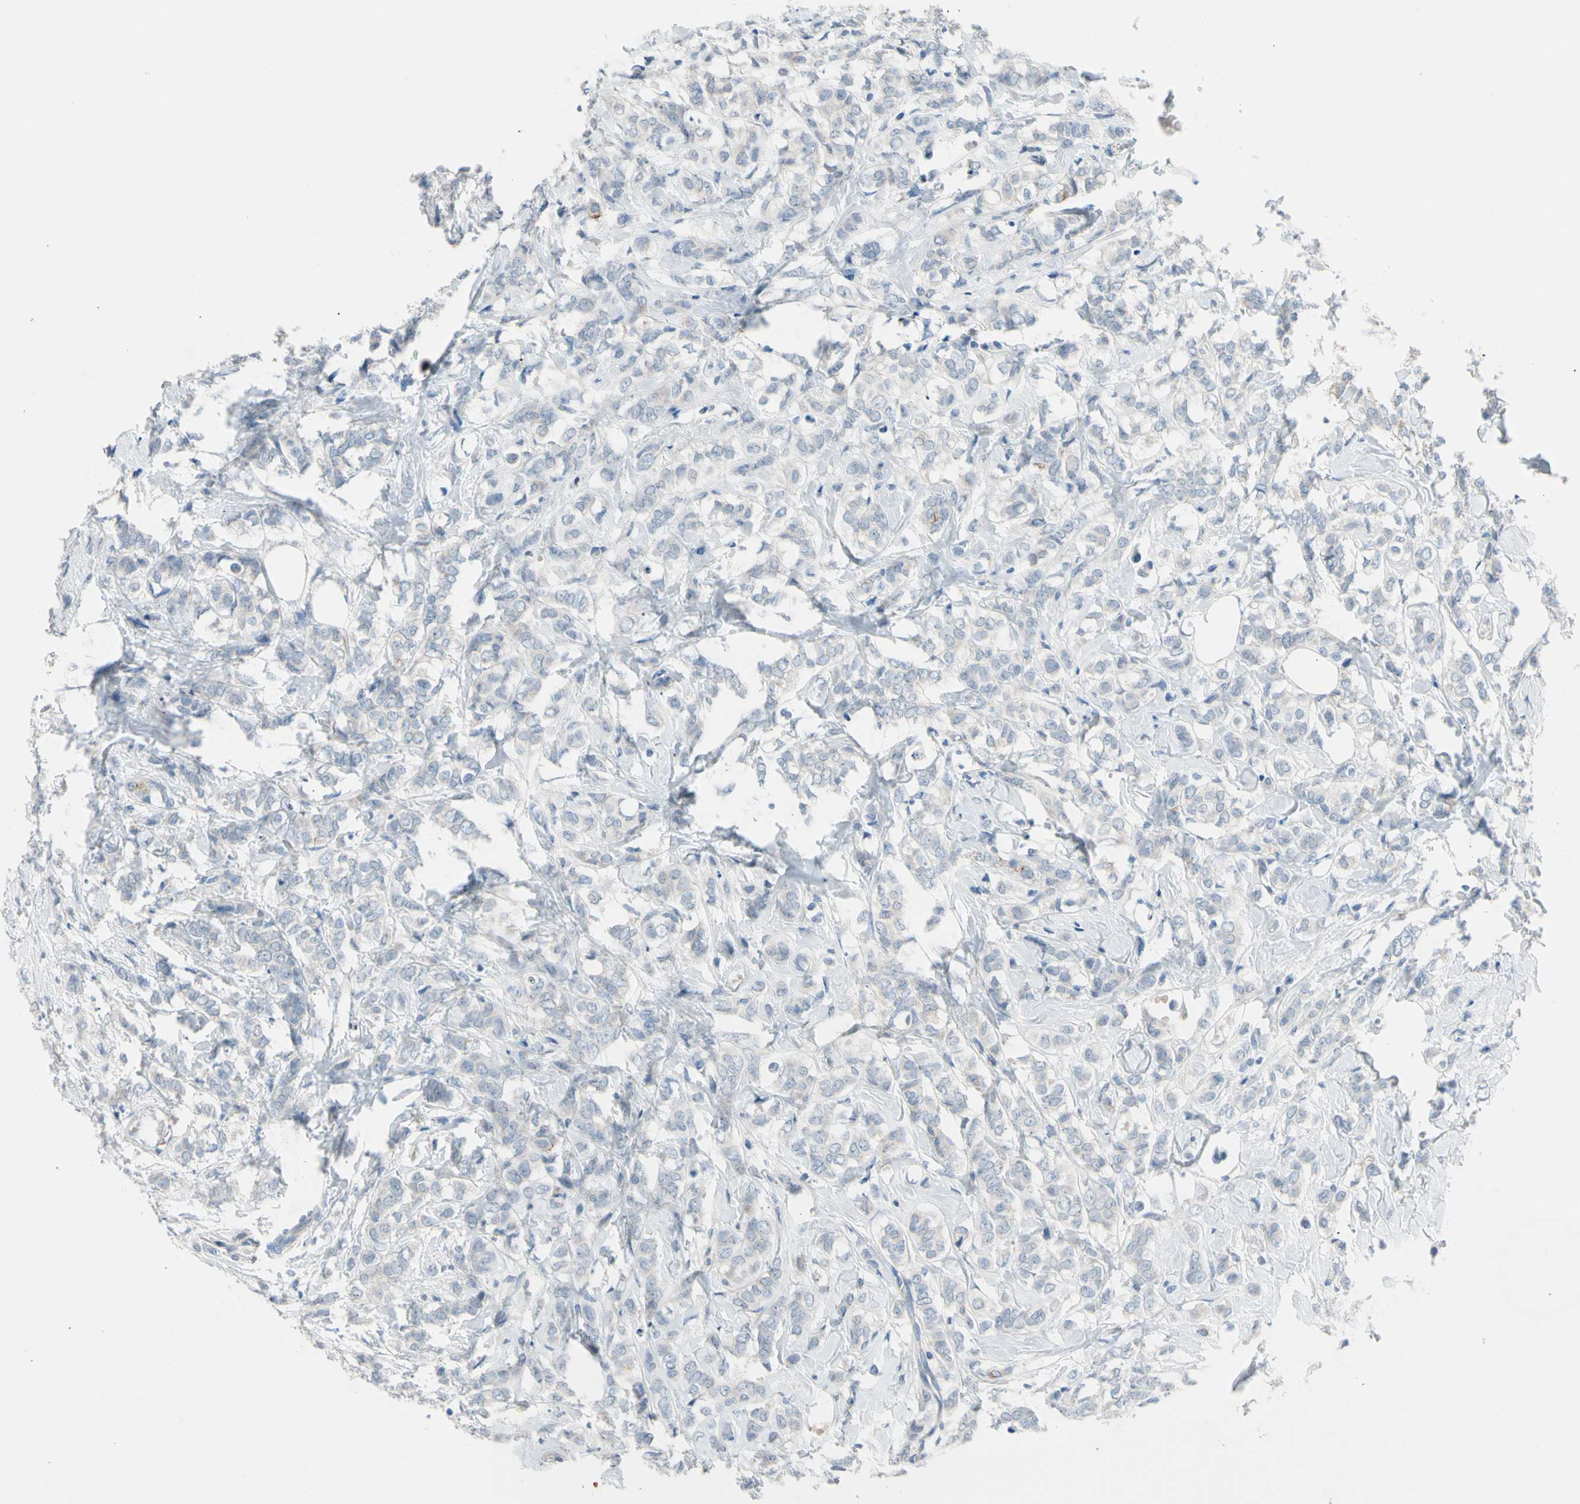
{"staining": {"intensity": "negative", "quantity": "none", "location": "none"}, "tissue": "breast cancer", "cell_type": "Tumor cells", "image_type": "cancer", "snomed": [{"axis": "morphology", "description": "Lobular carcinoma"}, {"axis": "topography", "description": "Breast"}], "caption": "High magnification brightfield microscopy of lobular carcinoma (breast) stained with DAB (brown) and counterstained with hematoxylin (blue): tumor cells show no significant expression. (Stains: DAB (3,3'-diaminobenzidine) IHC with hematoxylin counter stain, Microscopy: brightfield microscopy at high magnification).", "gene": "CASQ1", "patient": {"sex": "female", "age": 60}}